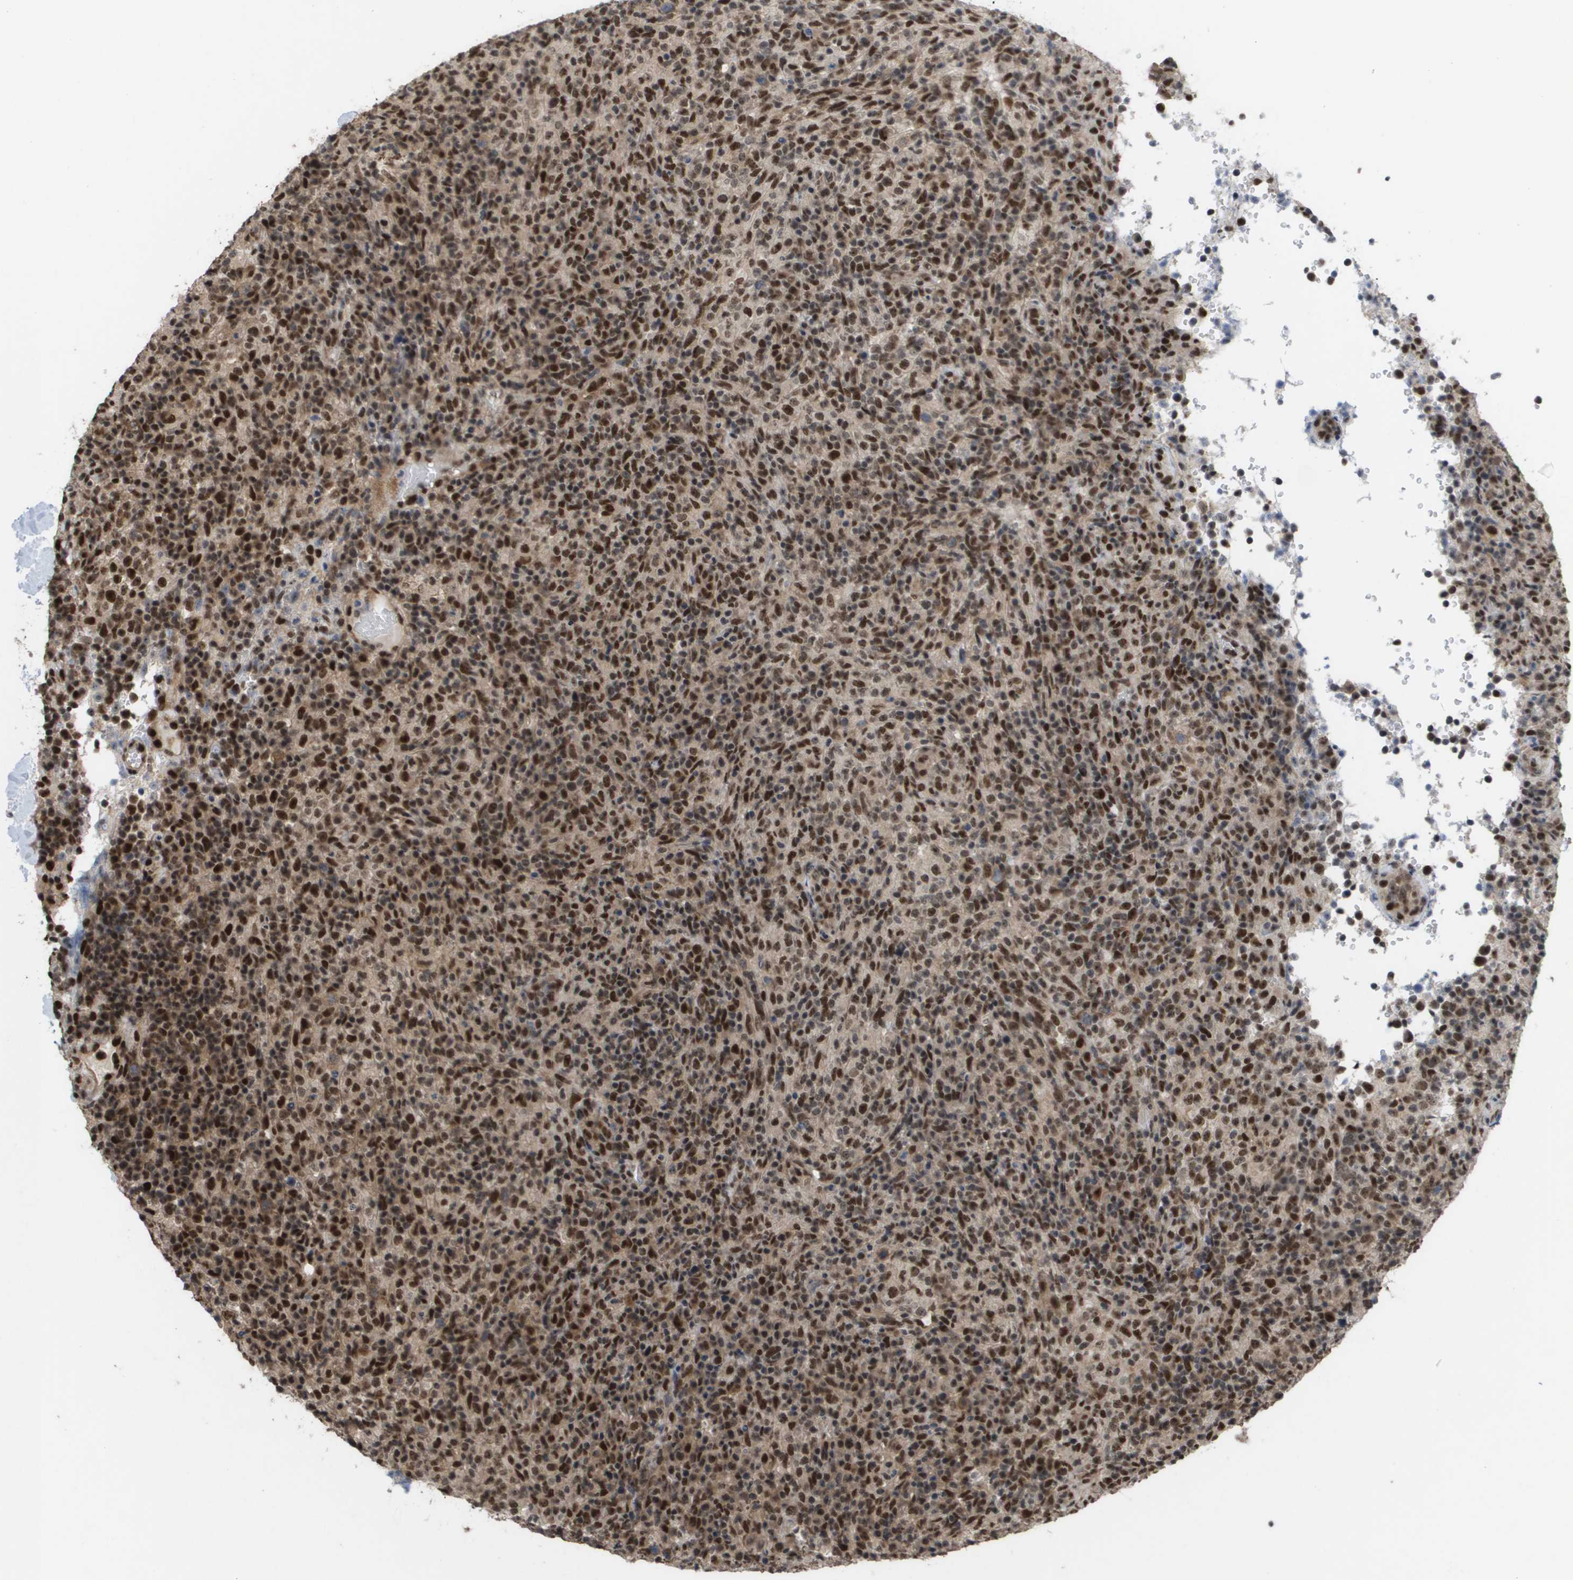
{"staining": {"intensity": "strong", "quantity": ">75%", "location": "nuclear"}, "tissue": "lymphoma", "cell_type": "Tumor cells", "image_type": "cancer", "snomed": [{"axis": "morphology", "description": "Malignant lymphoma, non-Hodgkin's type, High grade"}, {"axis": "topography", "description": "Lymph node"}], "caption": "IHC (DAB (3,3'-diaminobenzidine)) staining of human lymphoma exhibits strong nuclear protein expression in approximately >75% of tumor cells. (brown staining indicates protein expression, while blue staining denotes nuclei).", "gene": "CDT1", "patient": {"sex": "female", "age": 76}}